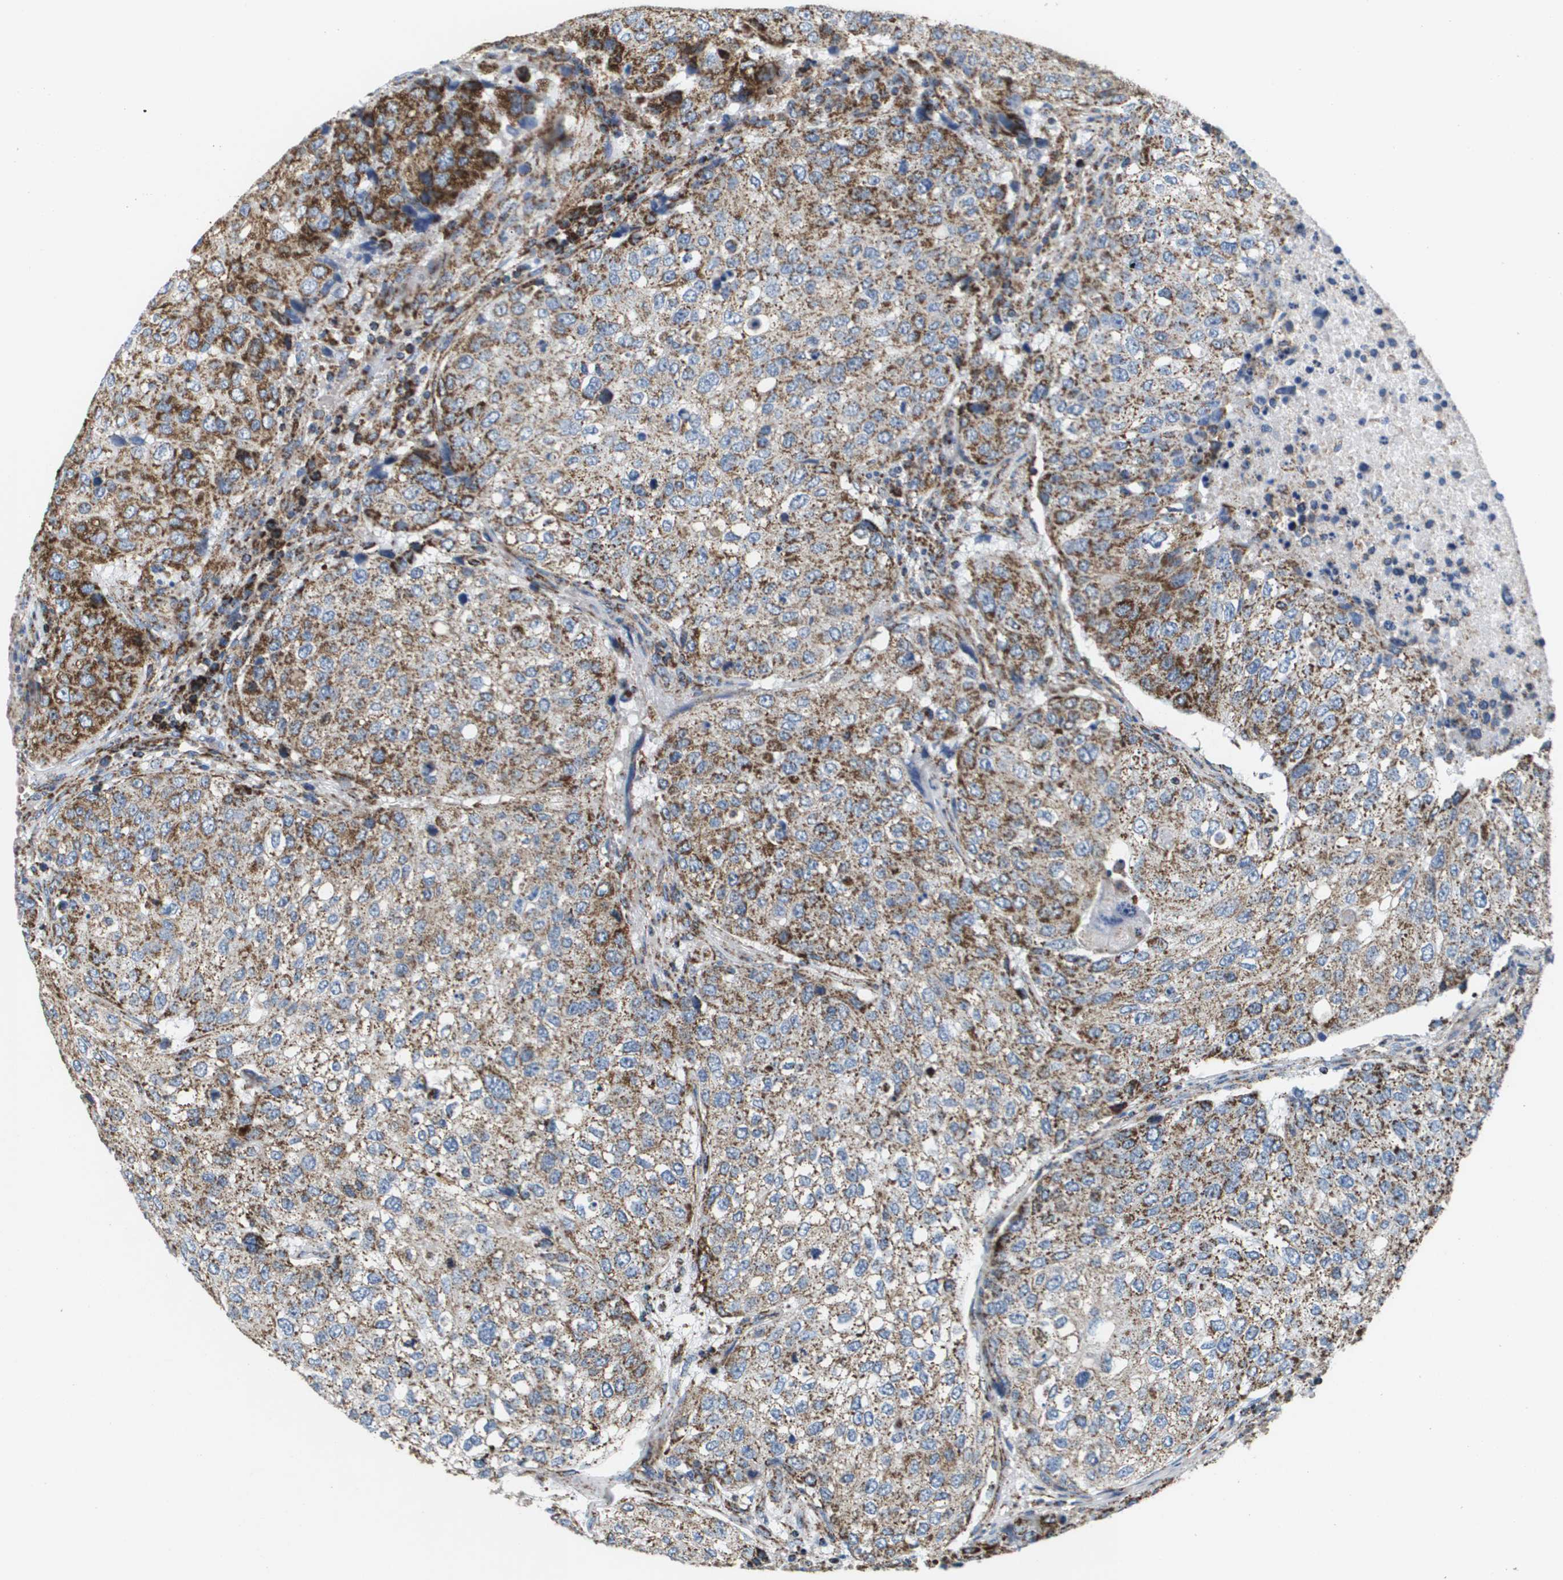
{"staining": {"intensity": "strong", "quantity": ">75%", "location": "cytoplasmic/membranous"}, "tissue": "urothelial cancer", "cell_type": "Tumor cells", "image_type": "cancer", "snomed": [{"axis": "morphology", "description": "Urothelial carcinoma, High grade"}, {"axis": "topography", "description": "Lymph node"}, {"axis": "topography", "description": "Urinary bladder"}], "caption": "Urothelial carcinoma (high-grade) tissue reveals strong cytoplasmic/membranous staining in about >75% of tumor cells", "gene": "ATP5F1B", "patient": {"sex": "male", "age": 51}}